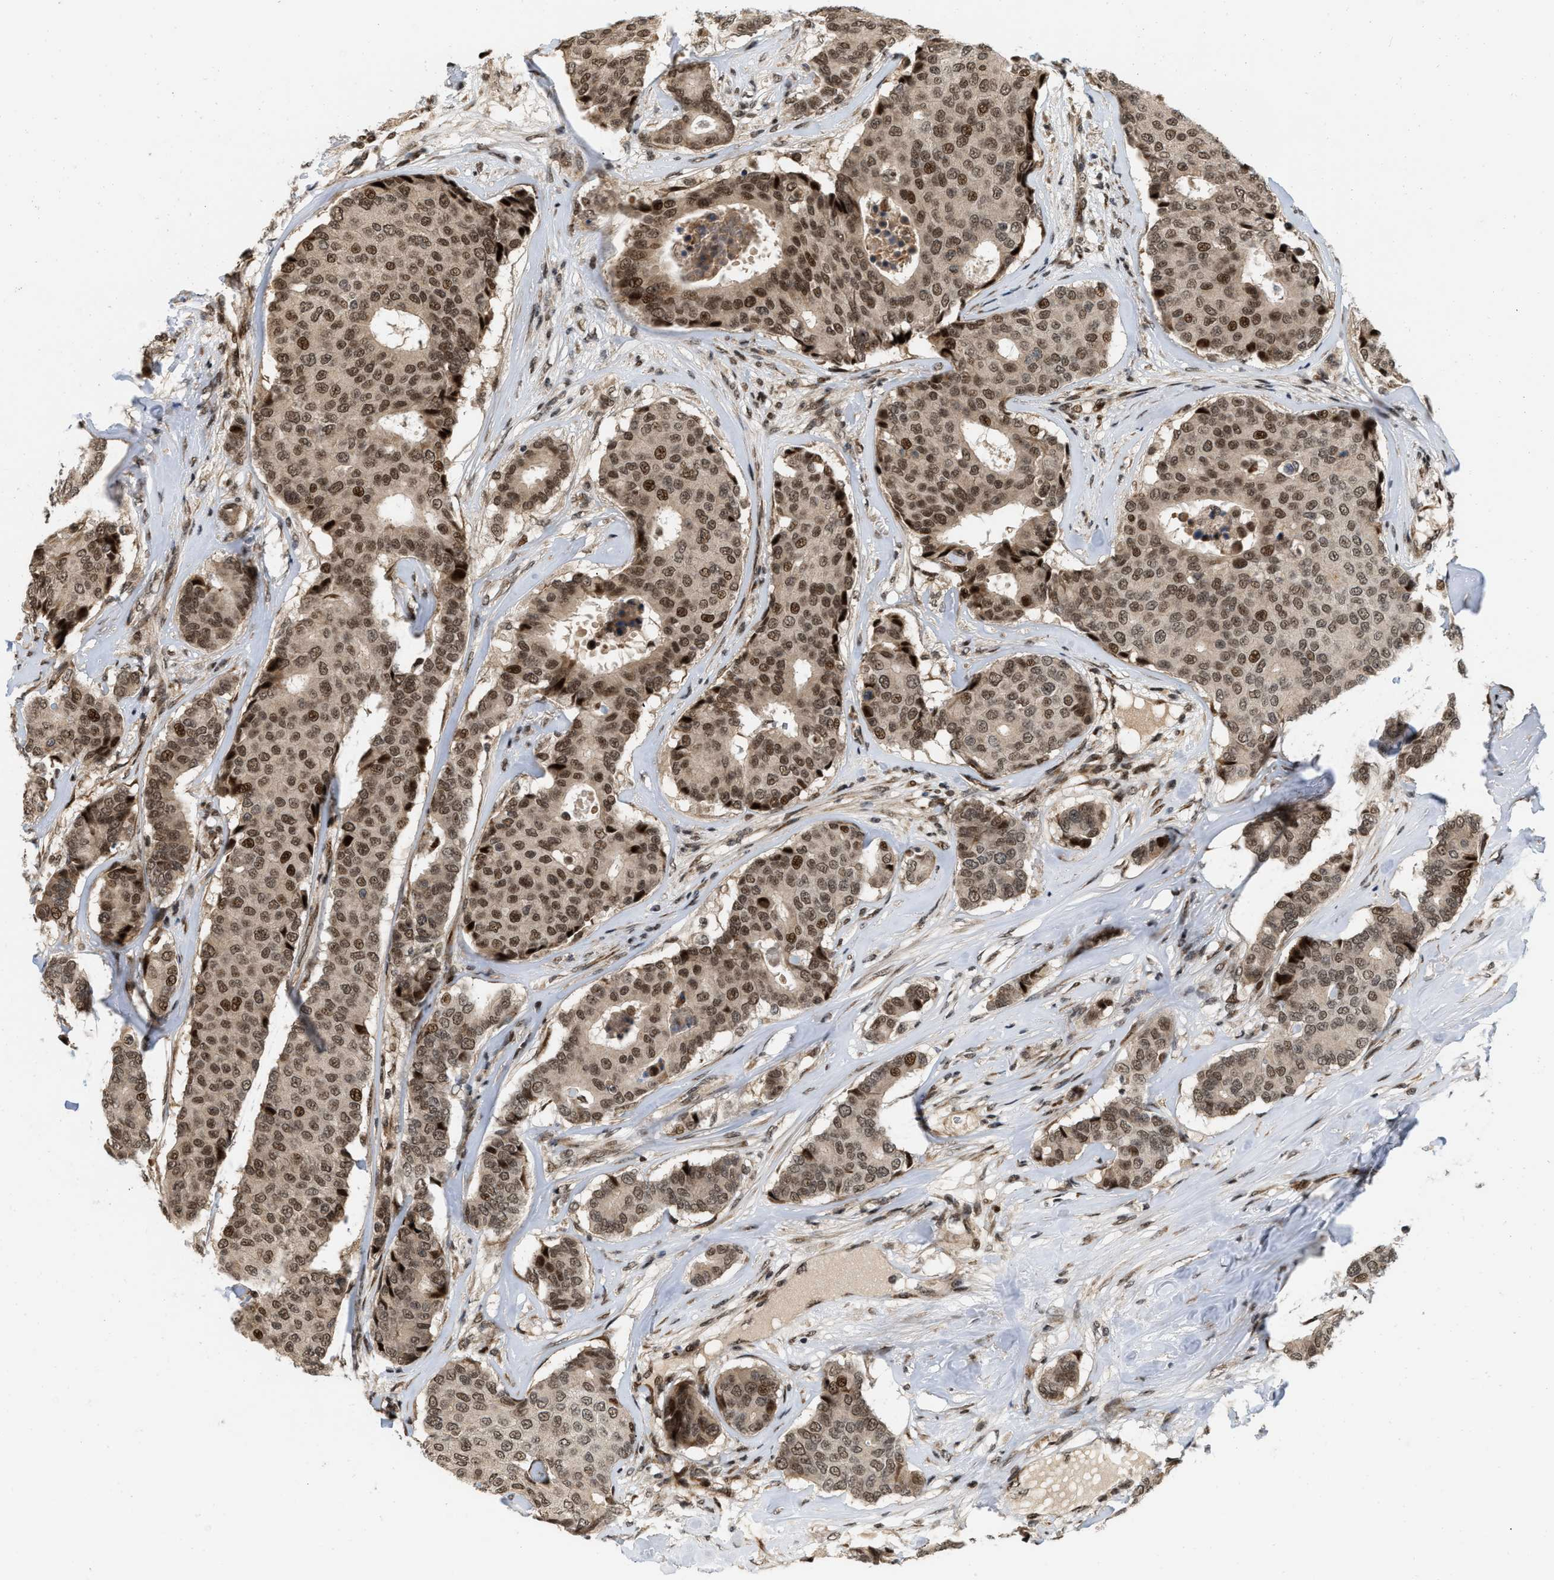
{"staining": {"intensity": "strong", "quantity": ">75%", "location": "cytoplasmic/membranous,nuclear"}, "tissue": "breast cancer", "cell_type": "Tumor cells", "image_type": "cancer", "snomed": [{"axis": "morphology", "description": "Duct carcinoma"}, {"axis": "topography", "description": "Breast"}], "caption": "Breast cancer (intraductal carcinoma) stained with IHC reveals strong cytoplasmic/membranous and nuclear staining in about >75% of tumor cells.", "gene": "ANKRD11", "patient": {"sex": "female", "age": 75}}